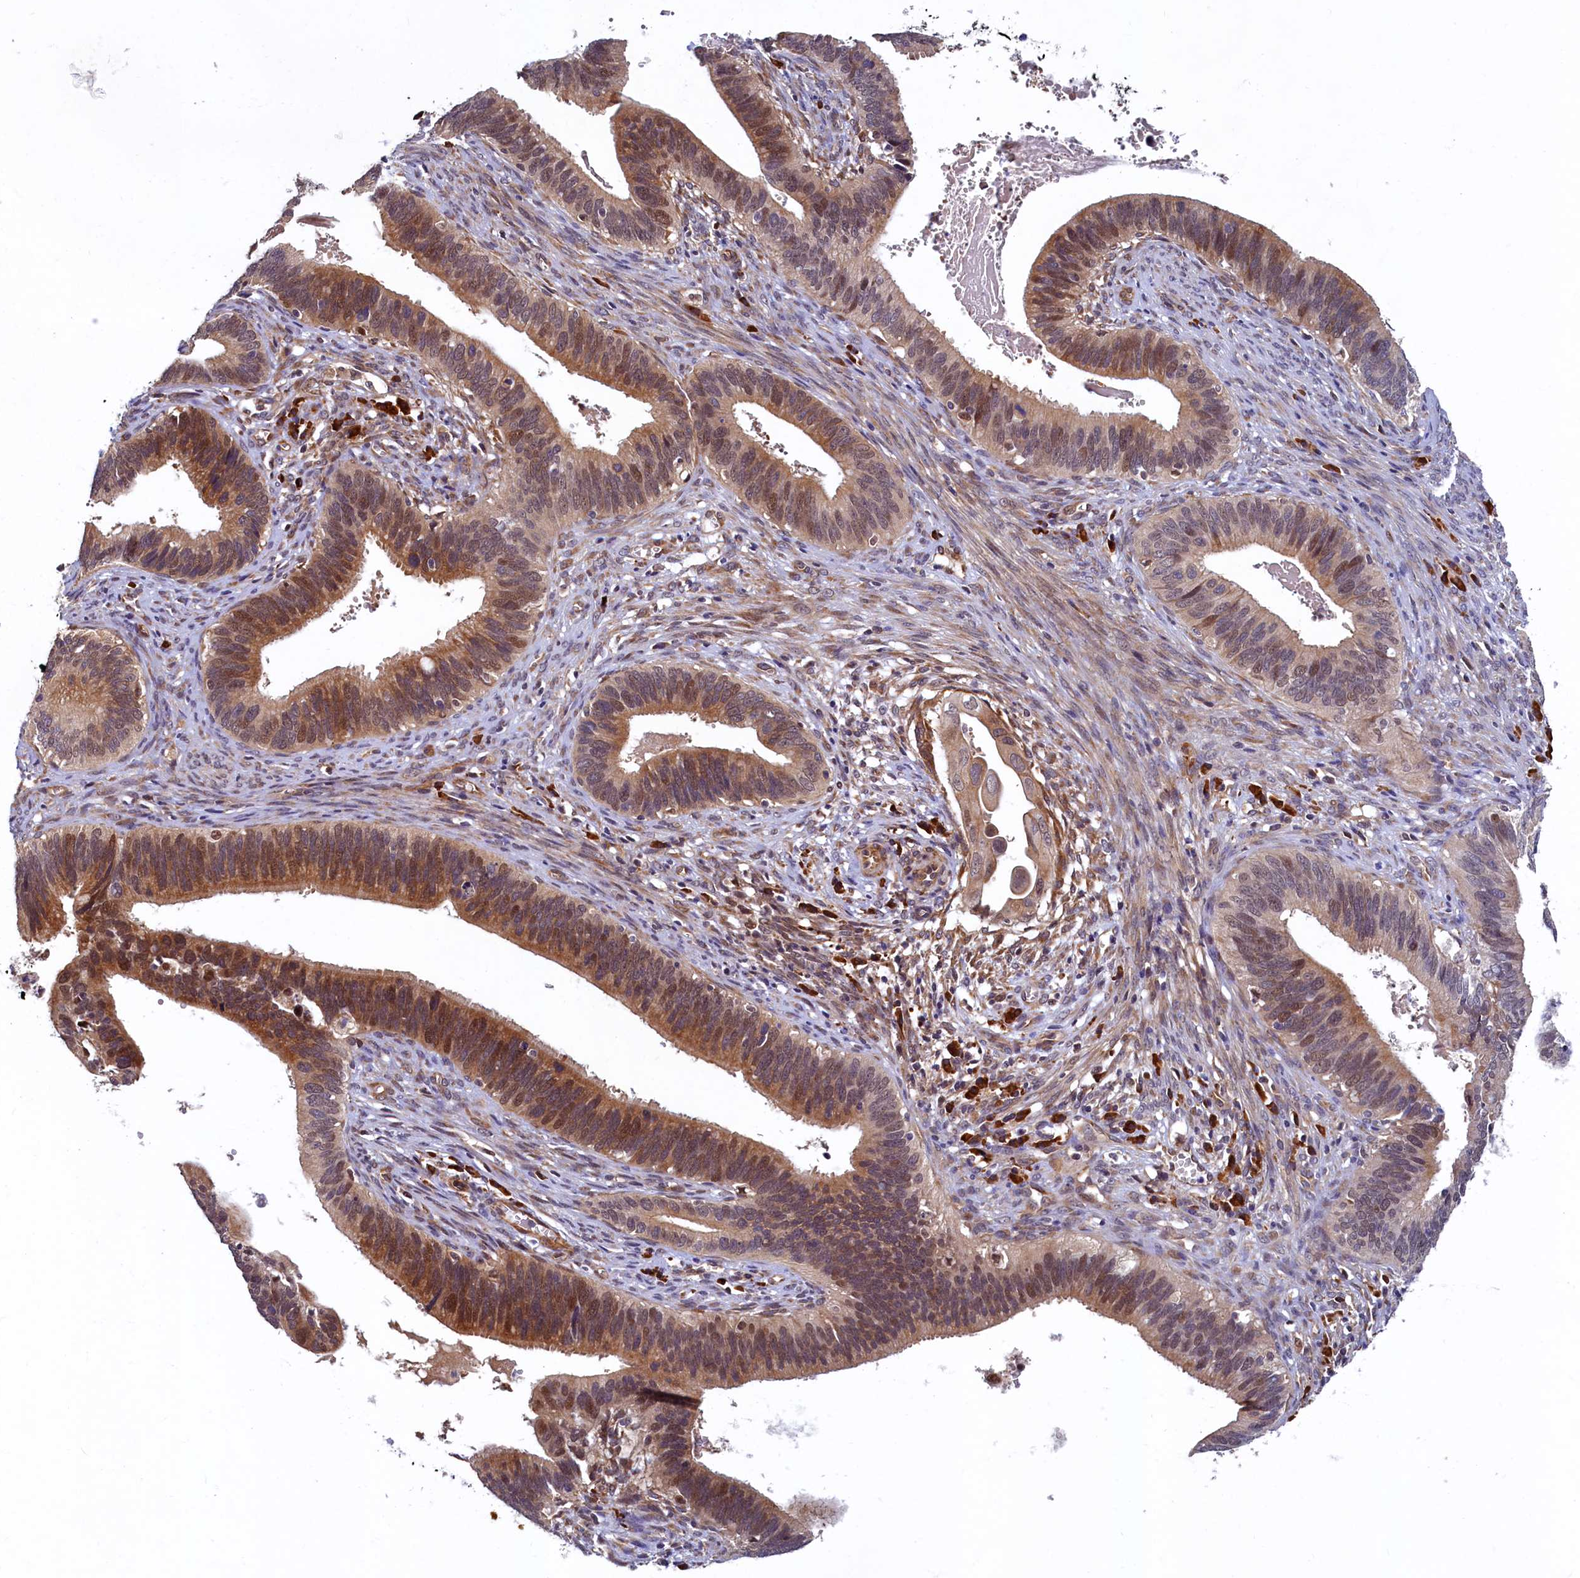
{"staining": {"intensity": "moderate", "quantity": ">75%", "location": "cytoplasmic/membranous,nuclear"}, "tissue": "cervical cancer", "cell_type": "Tumor cells", "image_type": "cancer", "snomed": [{"axis": "morphology", "description": "Adenocarcinoma, NOS"}, {"axis": "topography", "description": "Cervix"}], "caption": "Immunohistochemistry (IHC) (DAB) staining of cervical adenocarcinoma demonstrates moderate cytoplasmic/membranous and nuclear protein positivity in approximately >75% of tumor cells.", "gene": "SLC16A14", "patient": {"sex": "female", "age": 42}}